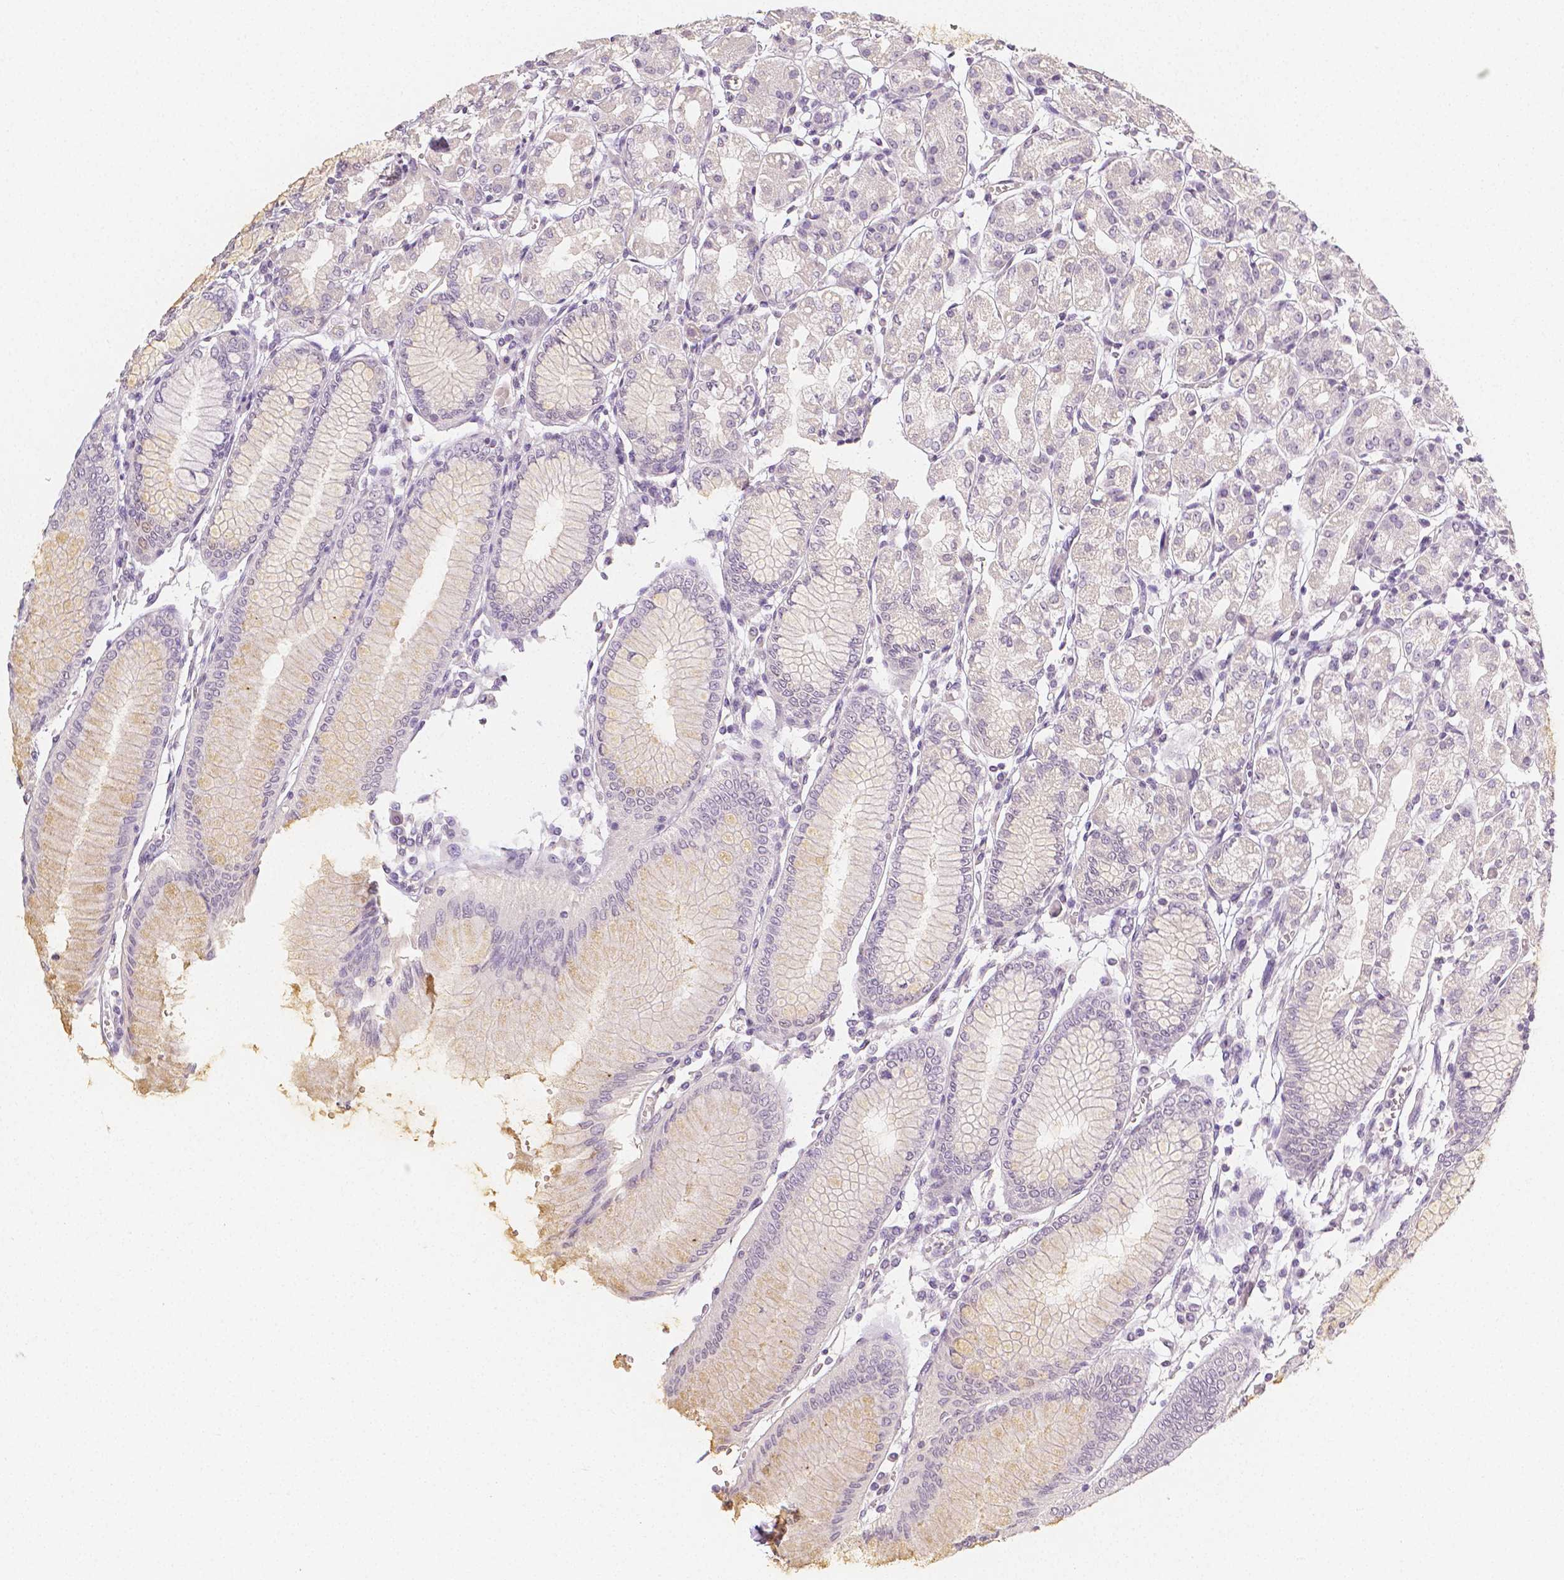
{"staining": {"intensity": "weak", "quantity": "<25%", "location": "cytoplasmic/membranous"}, "tissue": "stomach", "cell_type": "Glandular cells", "image_type": "normal", "snomed": [{"axis": "morphology", "description": "Normal tissue, NOS"}, {"axis": "topography", "description": "Skeletal muscle"}, {"axis": "topography", "description": "Stomach"}], "caption": "Glandular cells are negative for protein expression in normal human stomach. (DAB IHC with hematoxylin counter stain).", "gene": "THY1", "patient": {"sex": "female", "age": 57}}